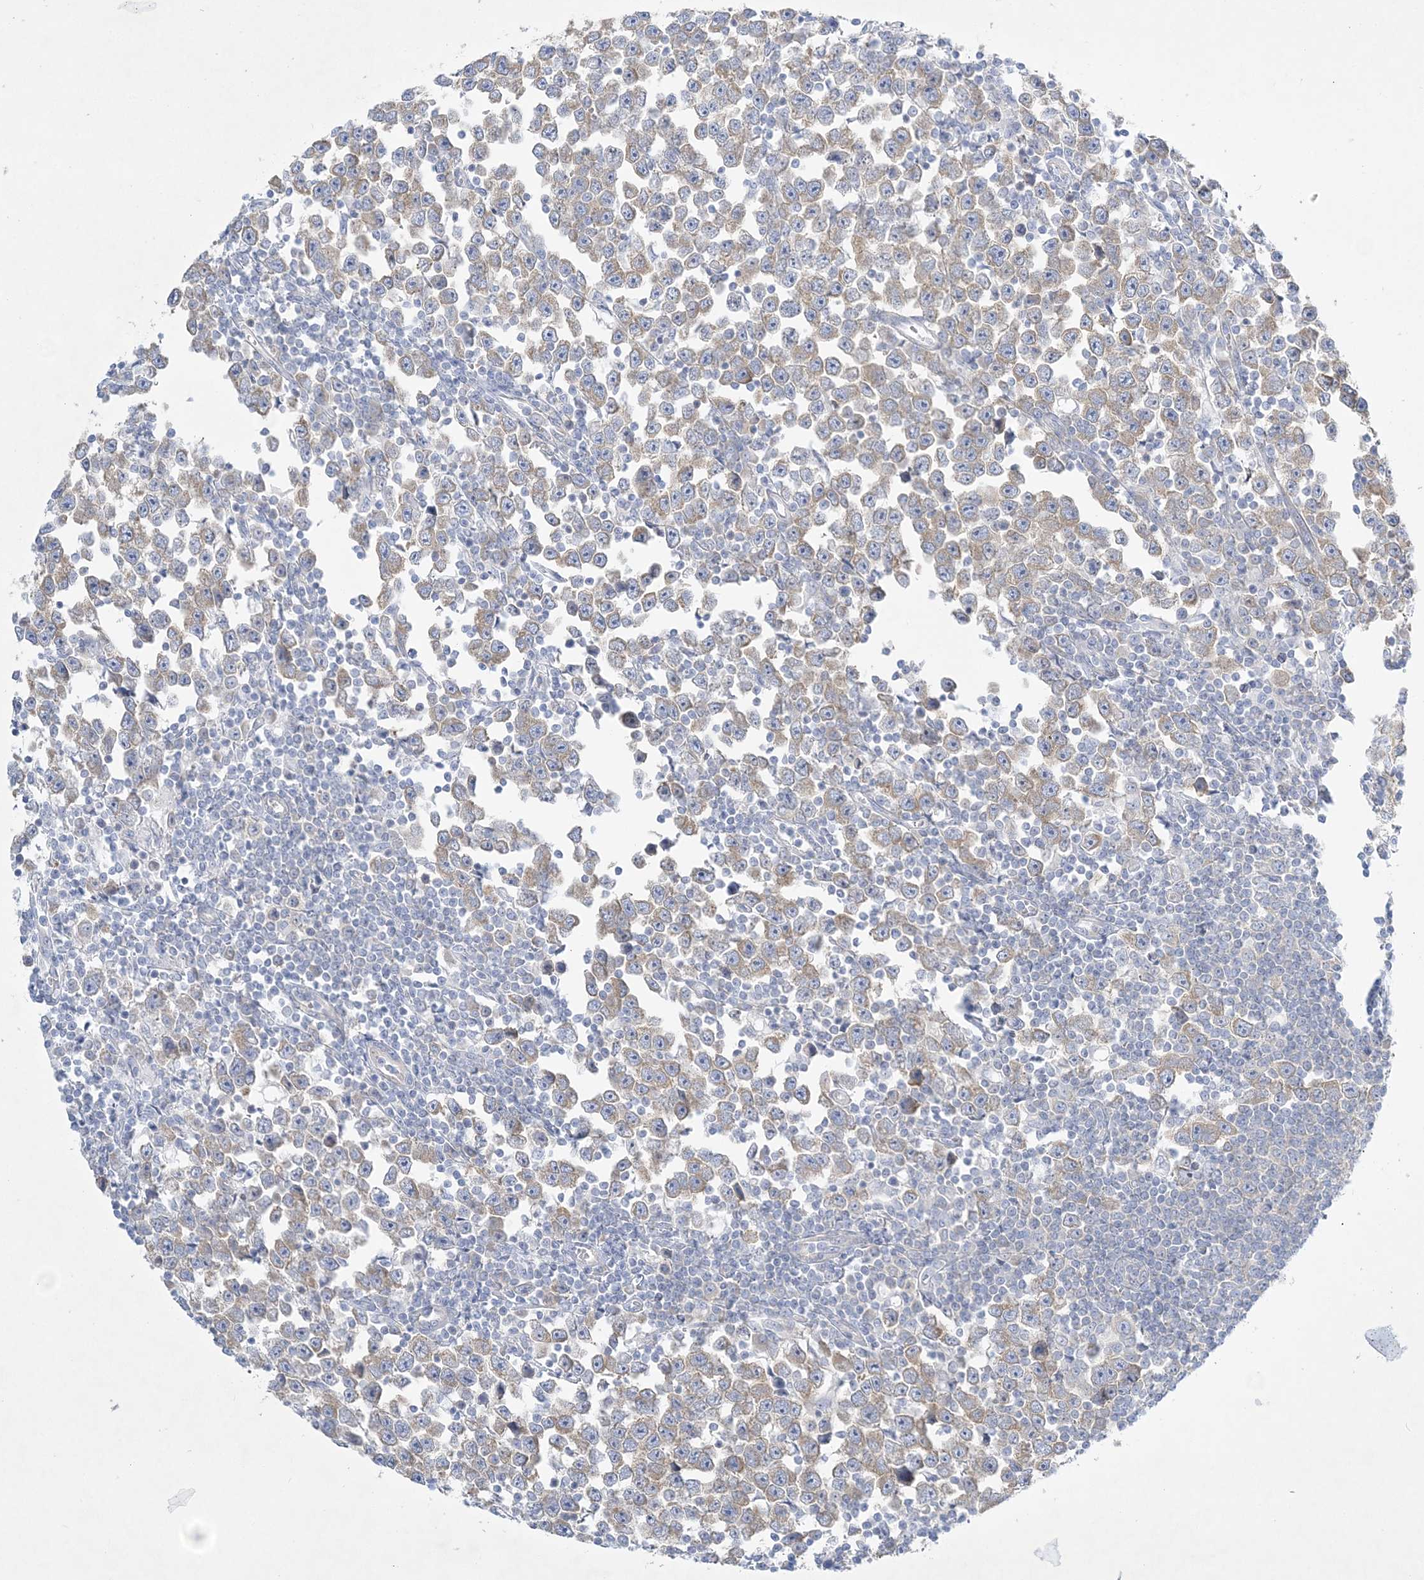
{"staining": {"intensity": "weak", "quantity": ">75%", "location": "cytoplasmic/membranous"}, "tissue": "testis cancer", "cell_type": "Tumor cells", "image_type": "cancer", "snomed": [{"axis": "morphology", "description": "Normal tissue, NOS"}, {"axis": "morphology", "description": "Seminoma, NOS"}, {"axis": "topography", "description": "Testis"}], "caption": "Testis cancer (seminoma) tissue shows weak cytoplasmic/membranous expression in approximately >75% of tumor cells, visualized by immunohistochemistry.", "gene": "FARSB", "patient": {"sex": "male", "age": 43}}